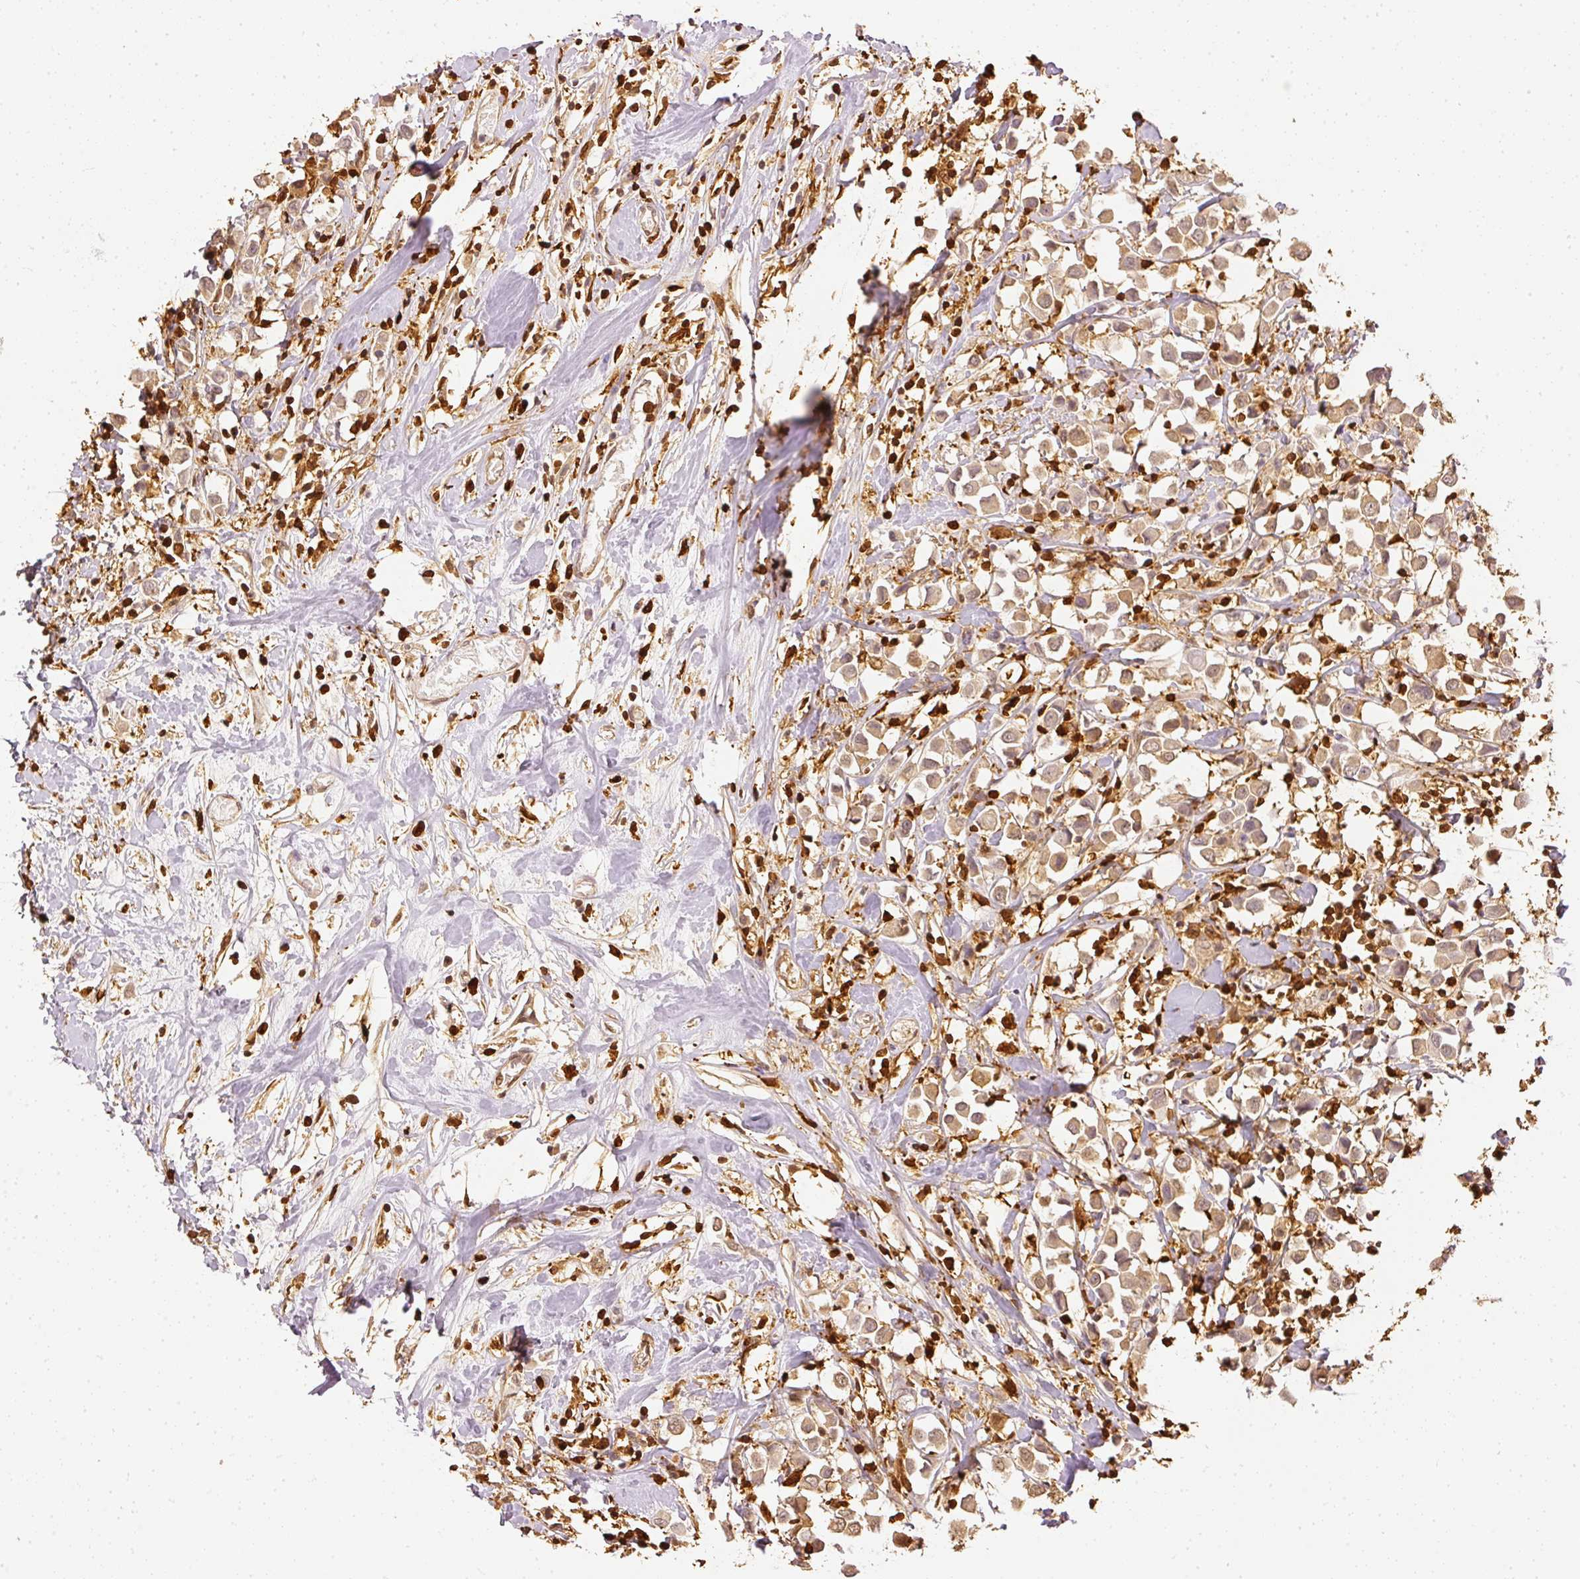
{"staining": {"intensity": "weak", "quantity": ">75%", "location": "cytoplasmic/membranous"}, "tissue": "breast cancer", "cell_type": "Tumor cells", "image_type": "cancer", "snomed": [{"axis": "morphology", "description": "Duct carcinoma"}, {"axis": "topography", "description": "Breast"}], "caption": "A high-resolution micrograph shows immunohistochemistry (IHC) staining of breast cancer (intraductal carcinoma), which reveals weak cytoplasmic/membranous staining in approximately >75% of tumor cells.", "gene": "PFN1", "patient": {"sex": "female", "age": 61}}